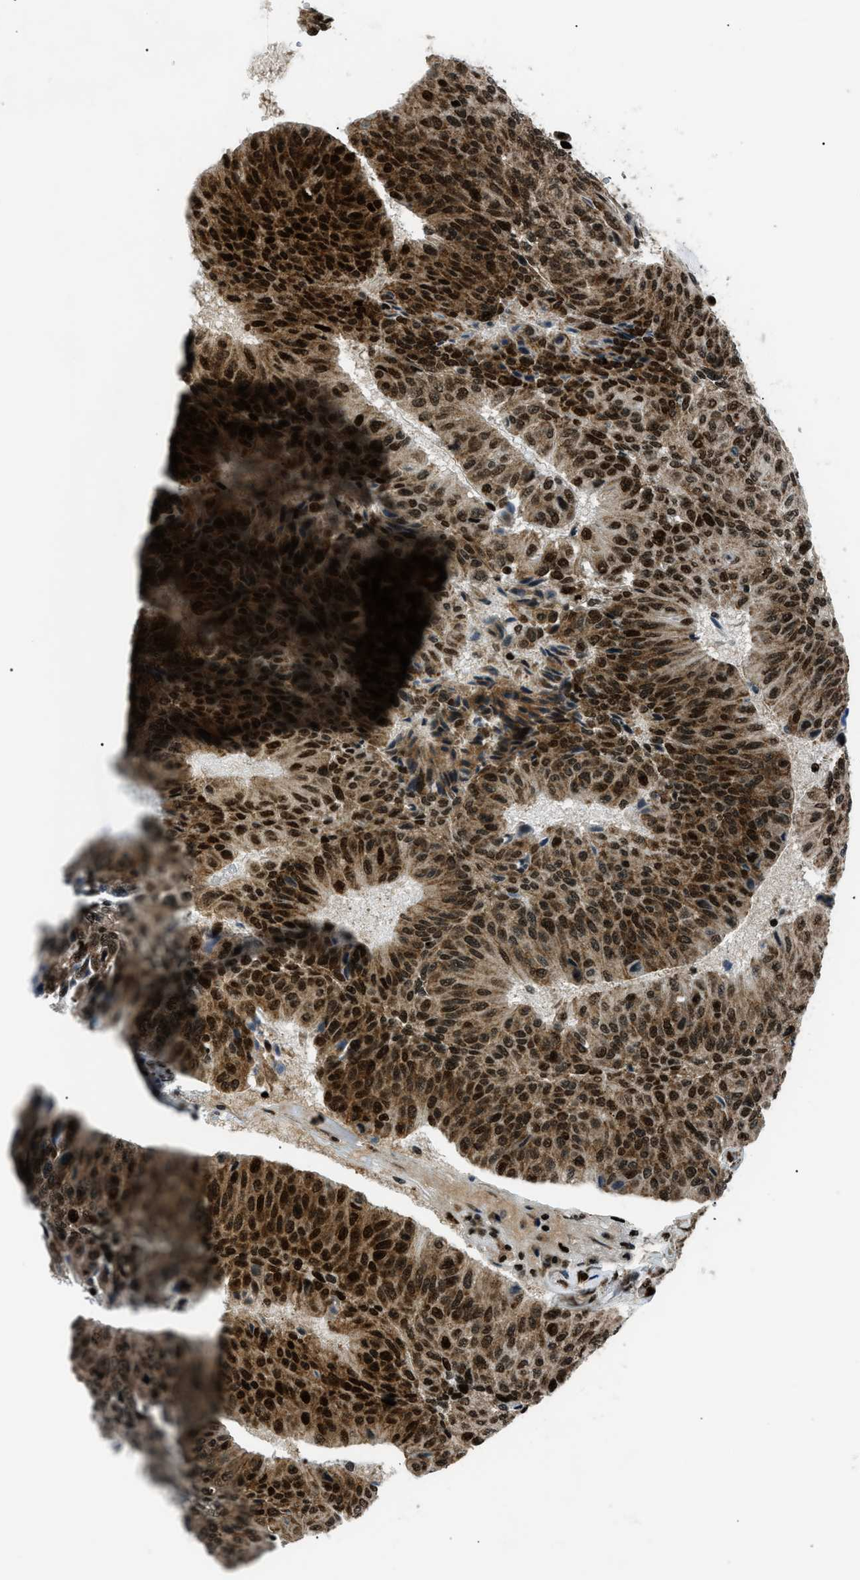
{"staining": {"intensity": "strong", "quantity": ">75%", "location": "cytoplasmic/membranous,nuclear"}, "tissue": "urothelial cancer", "cell_type": "Tumor cells", "image_type": "cancer", "snomed": [{"axis": "morphology", "description": "Urothelial carcinoma, High grade"}, {"axis": "topography", "description": "Urinary bladder"}], "caption": "The histopathology image displays staining of high-grade urothelial carcinoma, revealing strong cytoplasmic/membranous and nuclear protein positivity (brown color) within tumor cells.", "gene": "HNRNPK", "patient": {"sex": "male", "age": 66}}